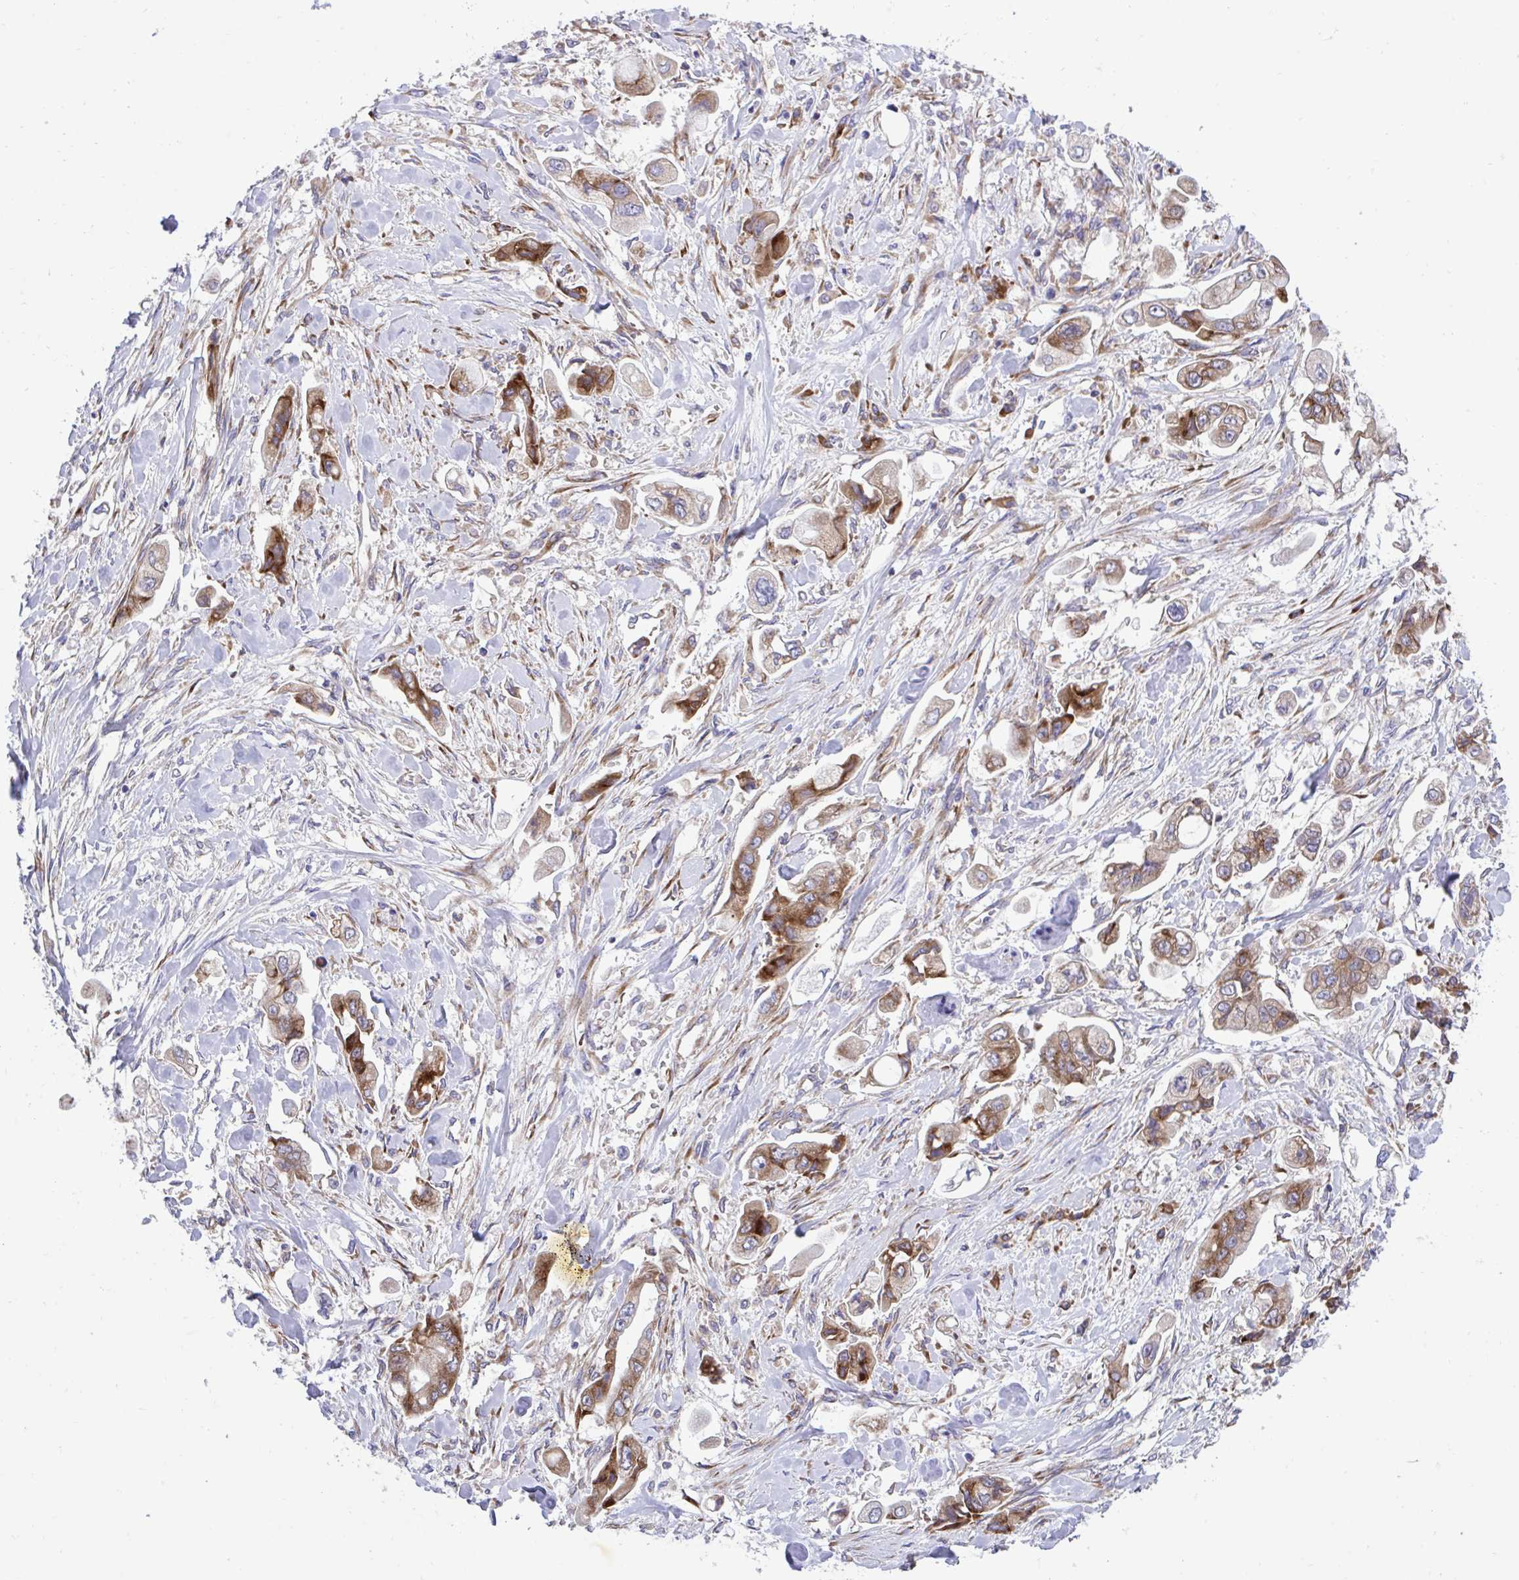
{"staining": {"intensity": "moderate", "quantity": ">75%", "location": "cytoplasmic/membranous"}, "tissue": "stomach cancer", "cell_type": "Tumor cells", "image_type": "cancer", "snomed": [{"axis": "morphology", "description": "Adenocarcinoma, NOS"}, {"axis": "topography", "description": "Stomach"}], "caption": "Immunohistochemical staining of stomach cancer (adenocarcinoma) reveals moderate cytoplasmic/membranous protein staining in about >75% of tumor cells.", "gene": "RPS15", "patient": {"sex": "male", "age": 62}}